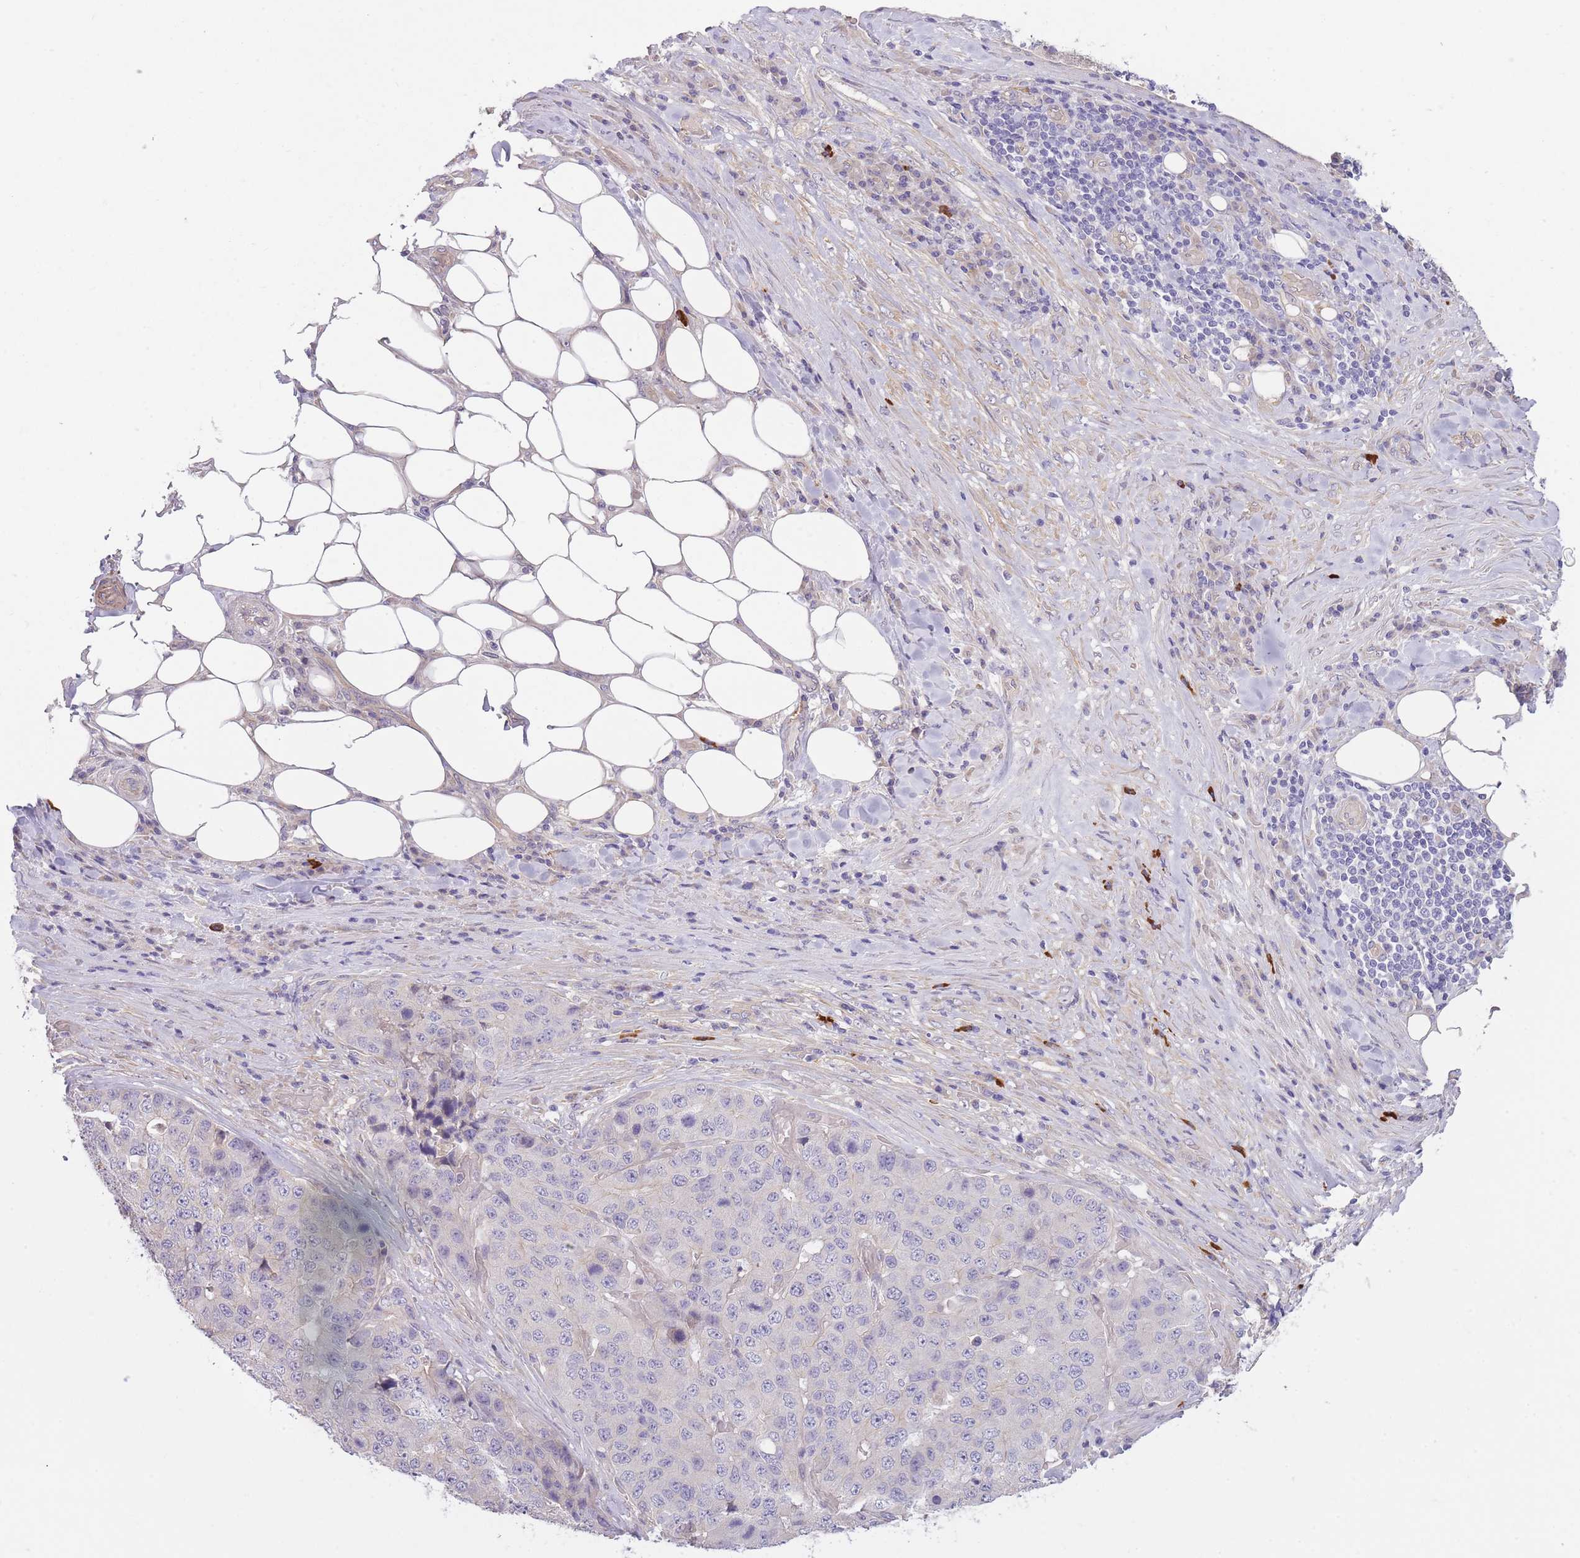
{"staining": {"intensity": "negative", "quantity": "none", "location": "none"}, "tissue": "stomach cancer", "cell_type": "Tumor cells", "image_type": "cancer", "snomed": [{"axis": "morphology", "description": "Adenocarcinoma, NOS"}, {"axis": "topography", "description": "Stomach"}], "caption": "The image displays no staining of tumor cells in stomach adenocarcinoma.", "gene": "REV1", "patient": {"sex": "male", "age": 71}}